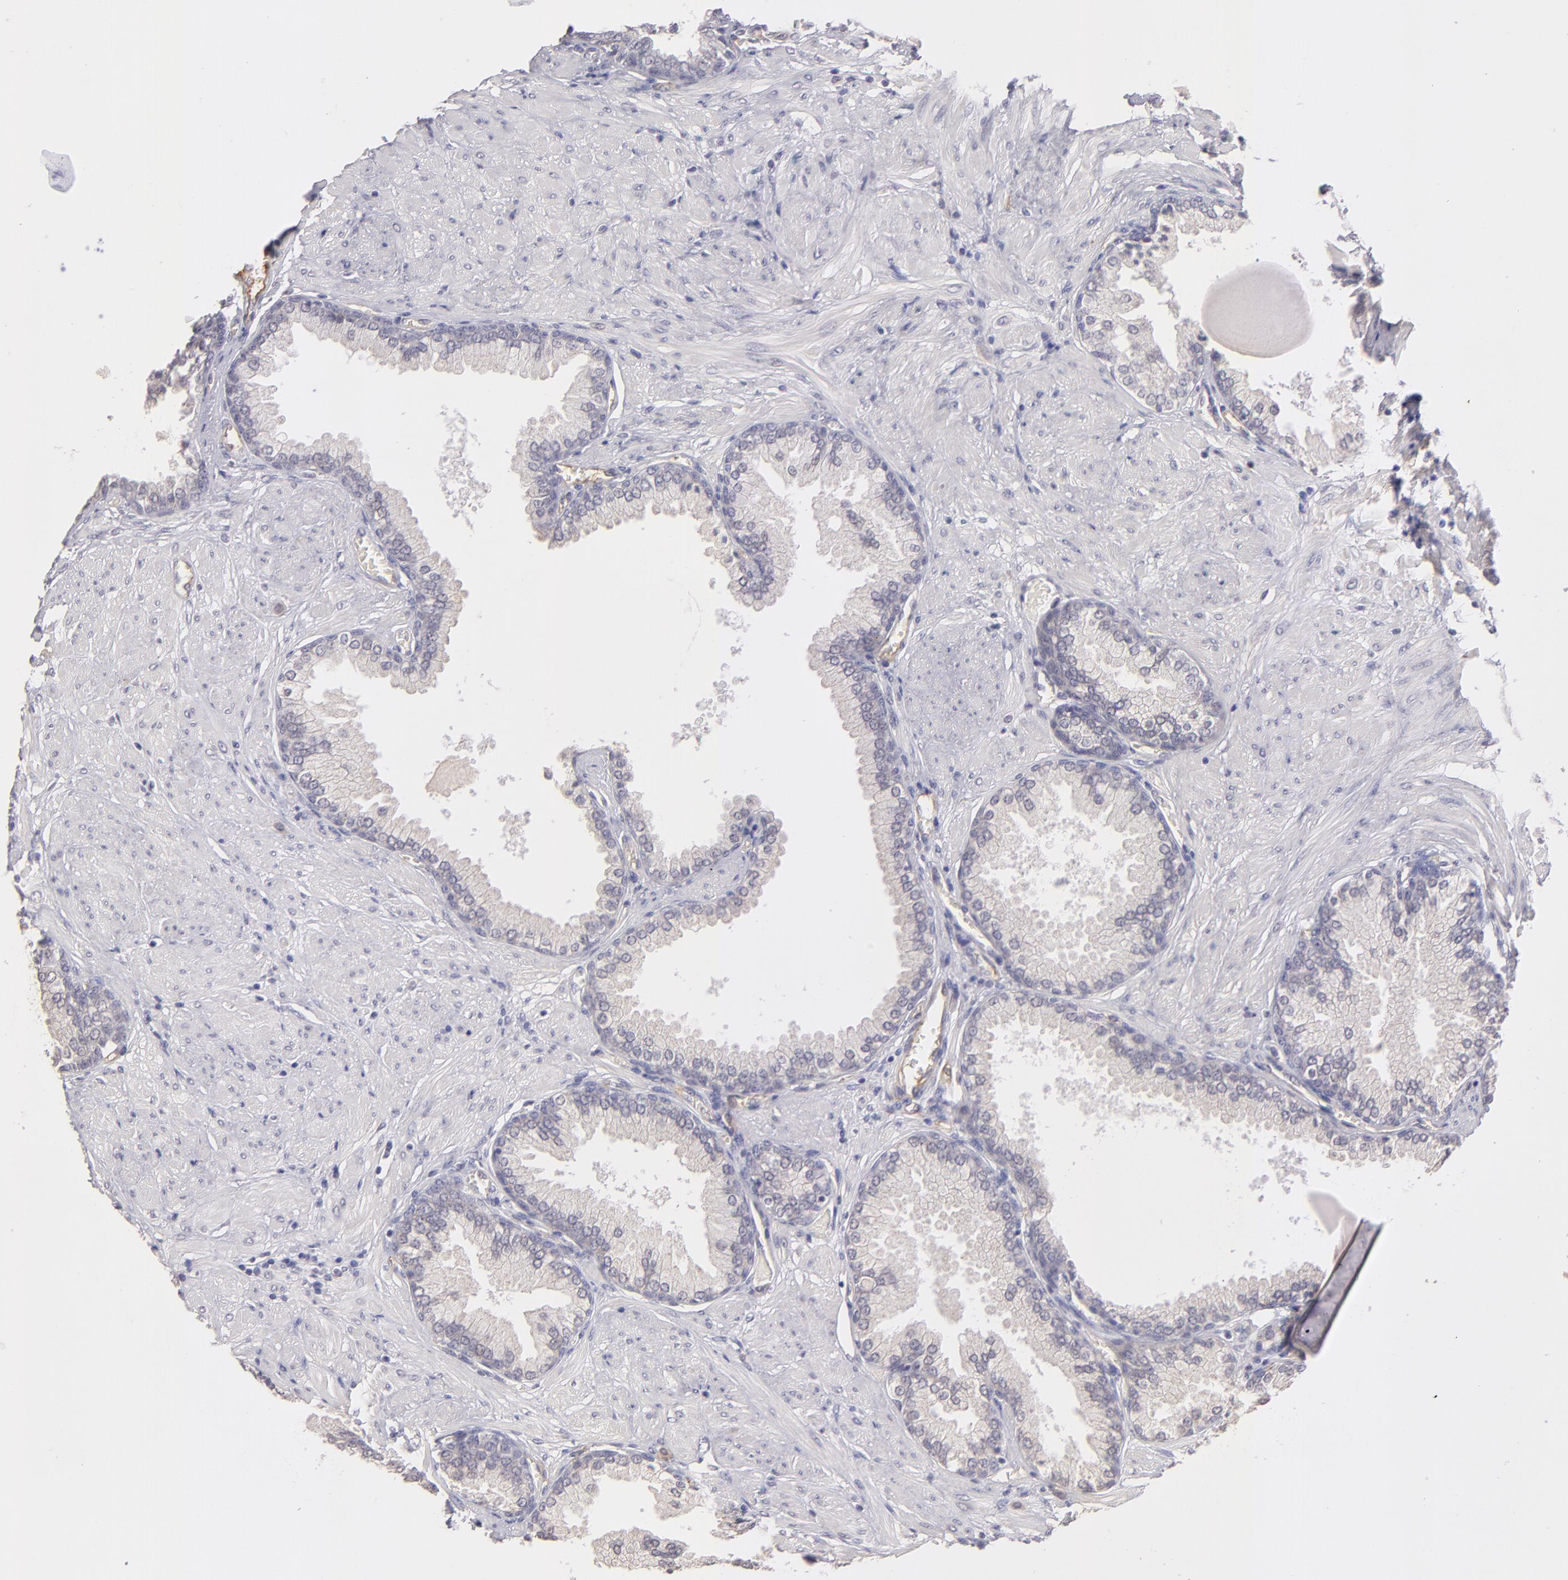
{"staining": {"intensity": "negative", "quantity": "none", "location": "none"}, "tissue": "prostate", "cell_type": "Glandular cells", "image_type": "normal", "snomed": [{"axis": "morphology", "description": "Normal tissue, NOS"}, {"axis": "topography", "description": "Prostate"}], "caption": "An IHC micrograph of benign prostate is shown. There is no staining in glandular cells of prostate.", "gene": "THBD", "patient": {"sex": "male", "age": 51}}